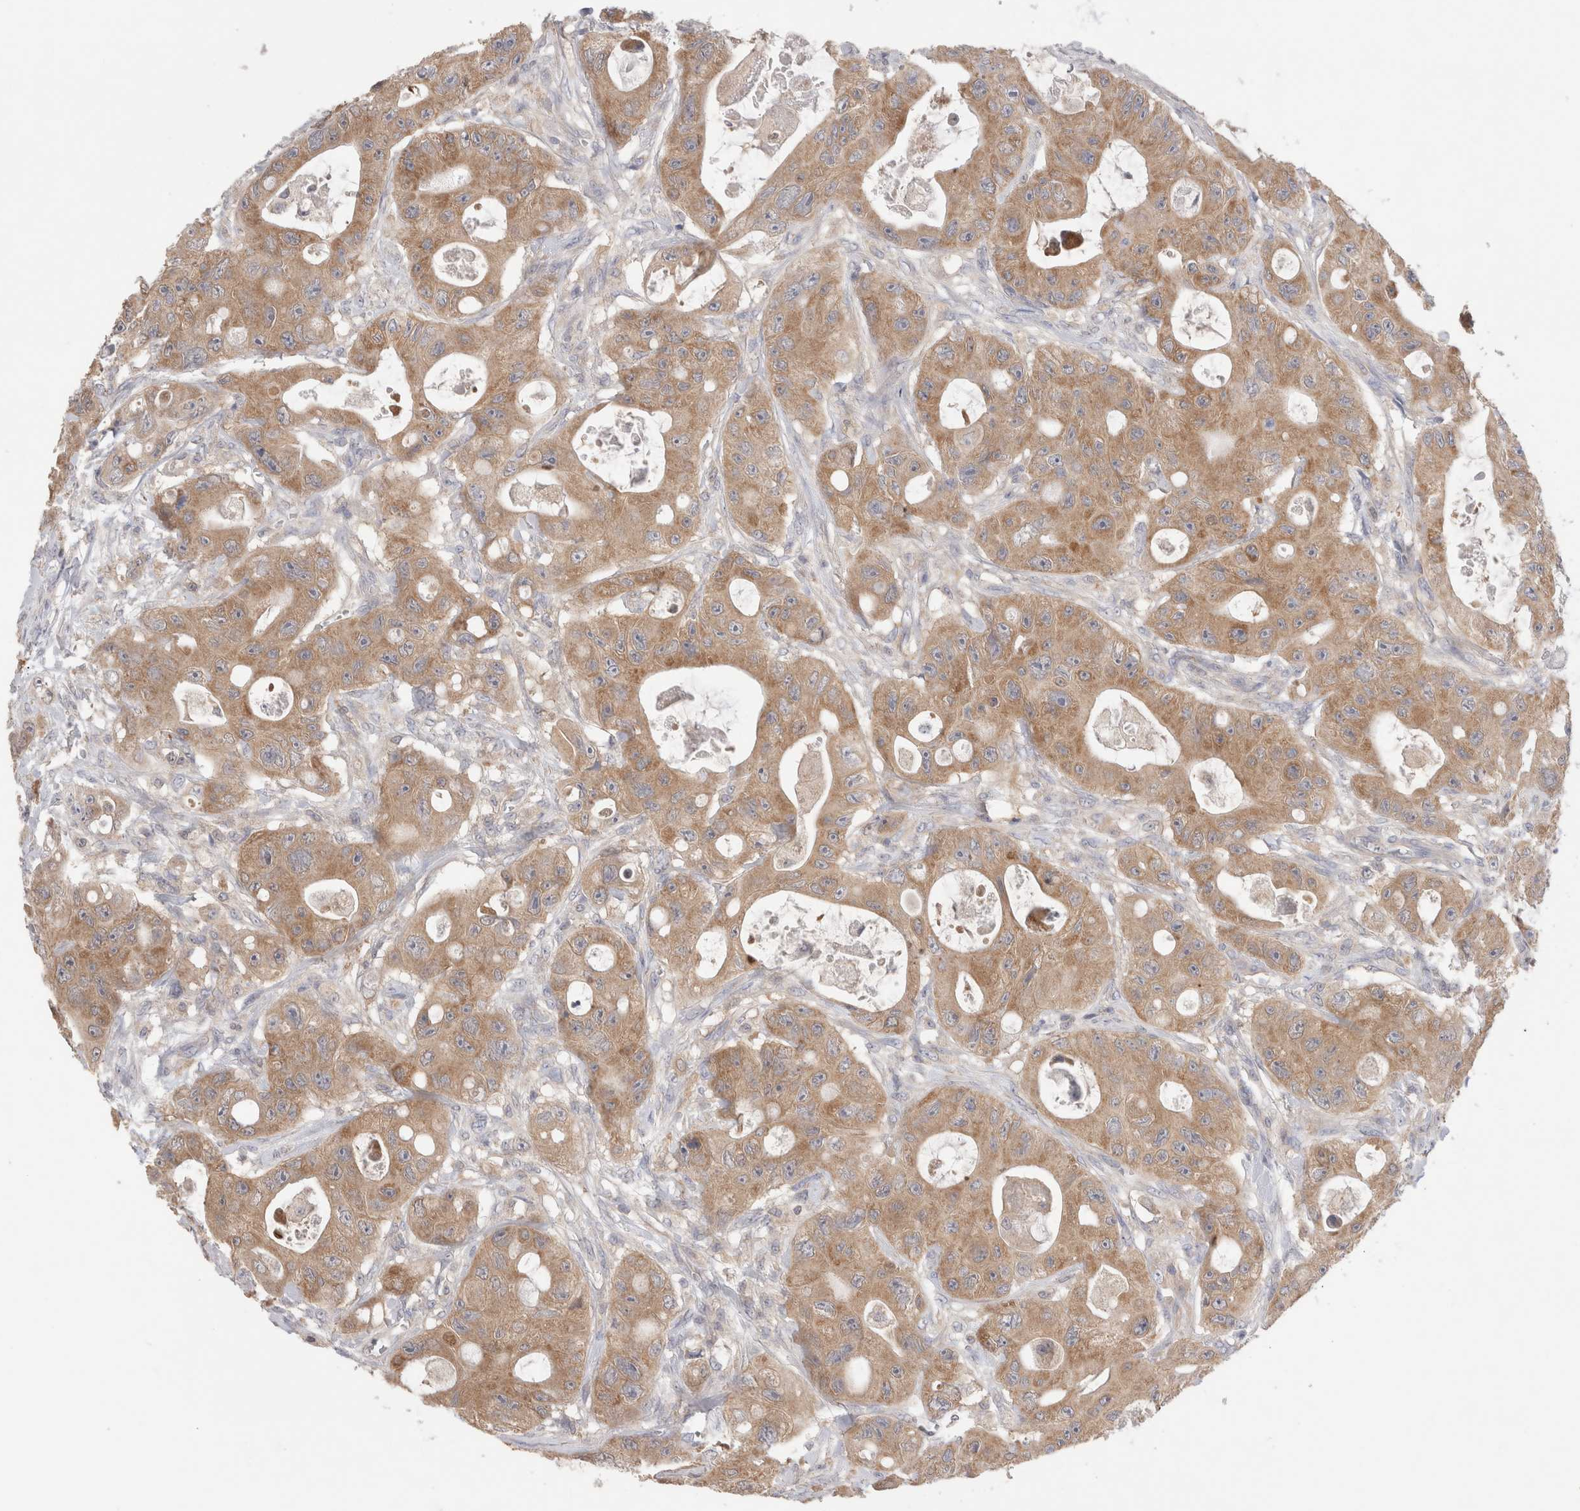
{"staining": {"intensity": "moderate", "quantity": ">75%", "location": "cytoplasmic/membranous"}, "tissue": "colorectal cancer", "cell_type": "Tumor cells", "image_type": "cancer", "snomed": [{"axis": "morphology", "description": "Adenocarcinoma, NOS"}, {"axis": "topography", "description": "Colon"}], "caption": "Colorectal adenocarcinoma stained for a protein (brown) displays moderate cytoplasmic/membranous positive positivity in approximately >75% of tumor cells.", "gene": "IFT74", "patient": {"sex": "female", "age": 46}}